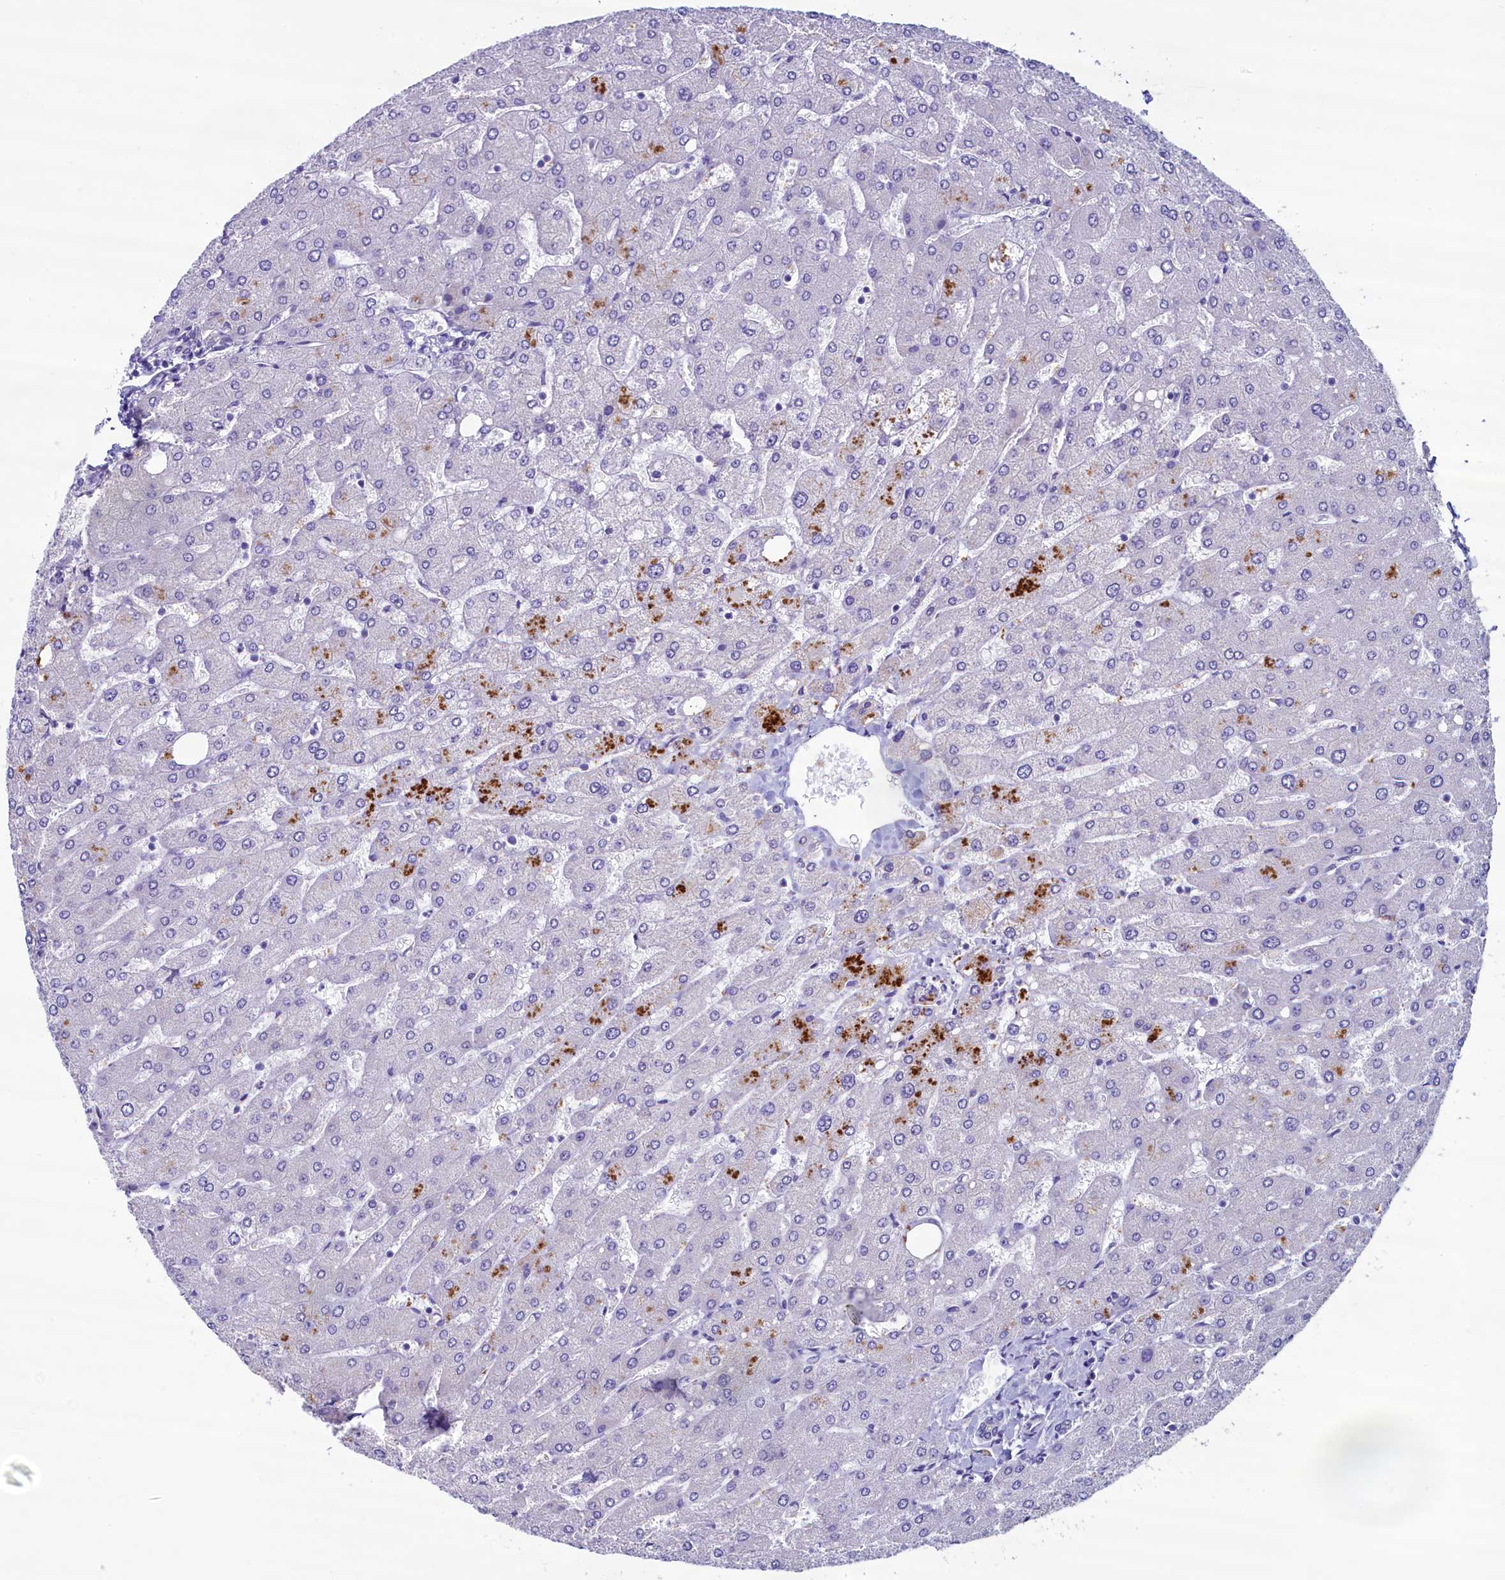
{"staining": {"intensity": "negative", "quantity": "none", "location": "none"}, "tissue": "liver", "cell_type": "Cholangiocytes", "image_type": "normal", "snomed": [{"axis": "morphology", "description": "Normal tissue, NOS"}, {"axis": "topography", "description": "Liver"}], "caption": "Immunohistochemistry (IHC) micrograph of unremarkable liver: human liver stained with DAB exhibits no significant protein expression in cholangiocytes.", "gene": "KRBOX5", "patient": {"sex": "male", "age": 55}}